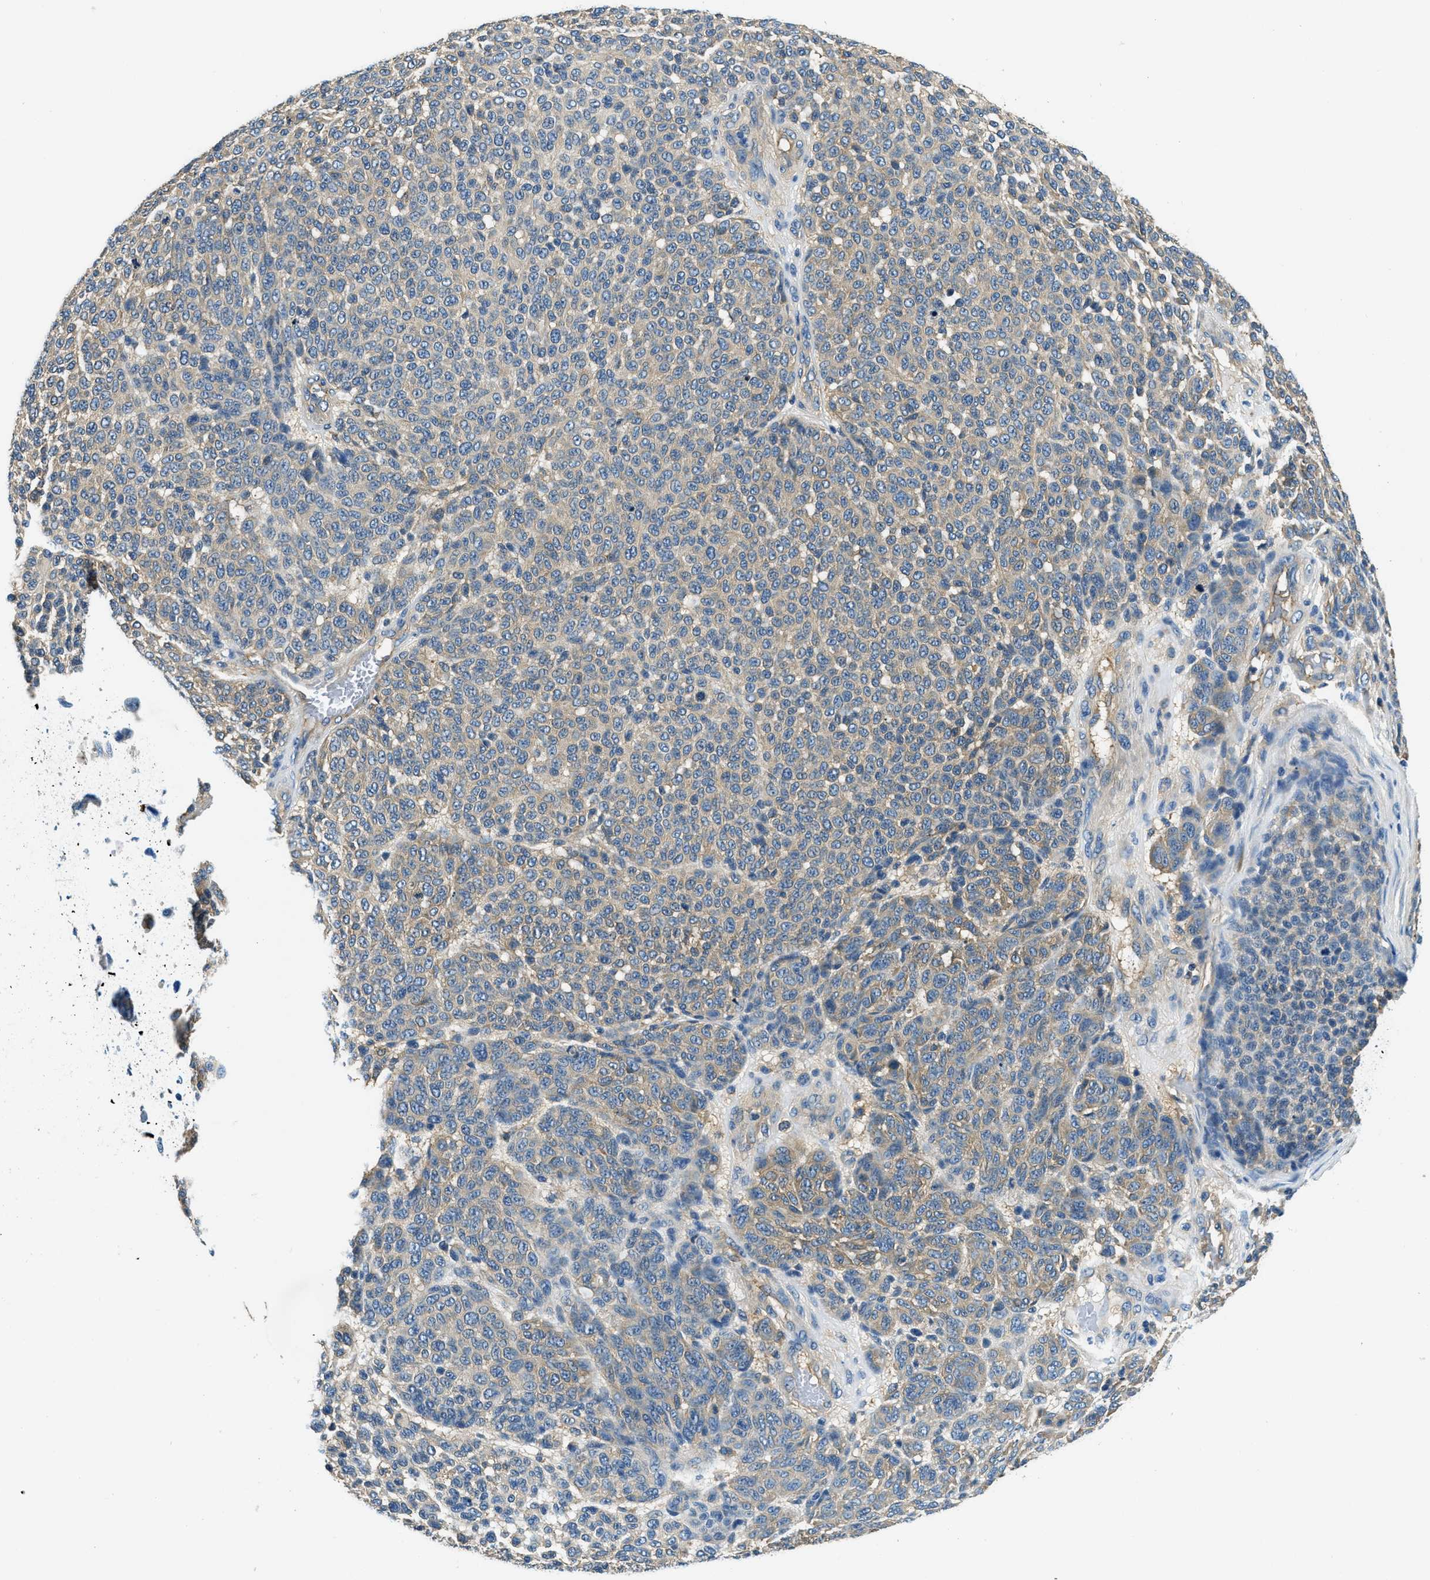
{"staining": {"intensity": "weak", "quantity": "25%-75%", "location": "cytoplasmic/membranous"}, "tissue": "melanoma", "cell_type": "Tumor cells", "image_type": "cancer", "snomed": [{"axis": "morphology", "description": "Malignant melanoma, NOS"}, {"axis": "topography", "description": "Skin"}], "caption": "This is an image of immunohistochemistry (IHC) staining of melanoma, which shows weak staining in the cytoplasmic/membranous of tumor cells.", "gene": "TWF1", "patient": {"sex": "male", "age": 59}}